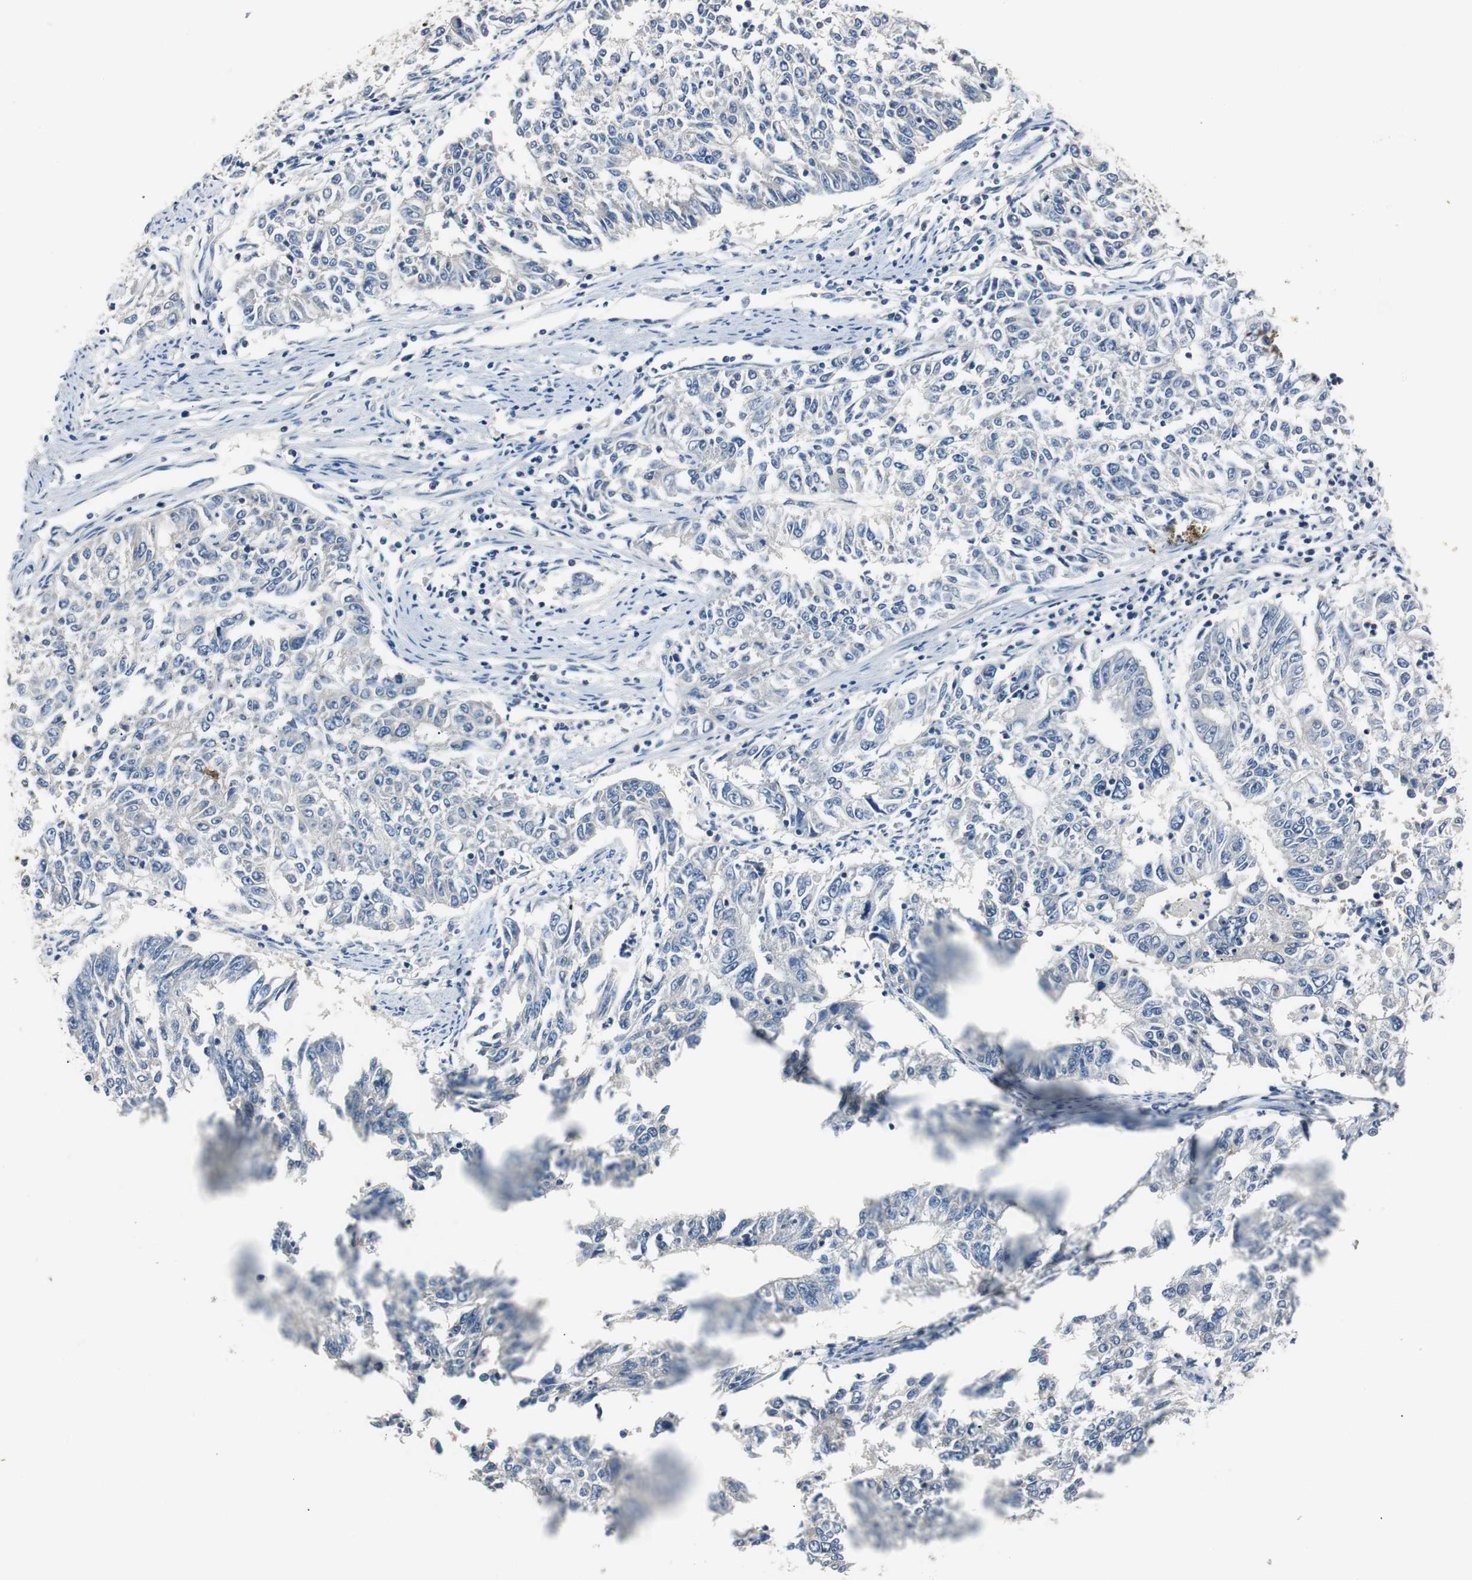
{"staining": {"intensity": "weak", "quantity": "<25%", "location": "cytoplasmic/membranous"}, "tissue": "endometrial cancer", "cell_type": "Tumor cells", "image_type": "cancer", "snomed": [{"axis": "morphology", "description": "Adenocarcinoma, NOS"}, {"axis": "topography", "description": "Endometrium"}], "caption": "Immunohistochemistry (IHC) photomicrograph of neoplastic tissue: human endometrial adenocarcinoma stained with DAB exhibits no significant protein staining in tumor cells.", "gene": "PTPRN2", "patient": {"sex": "female", "age": 42}}